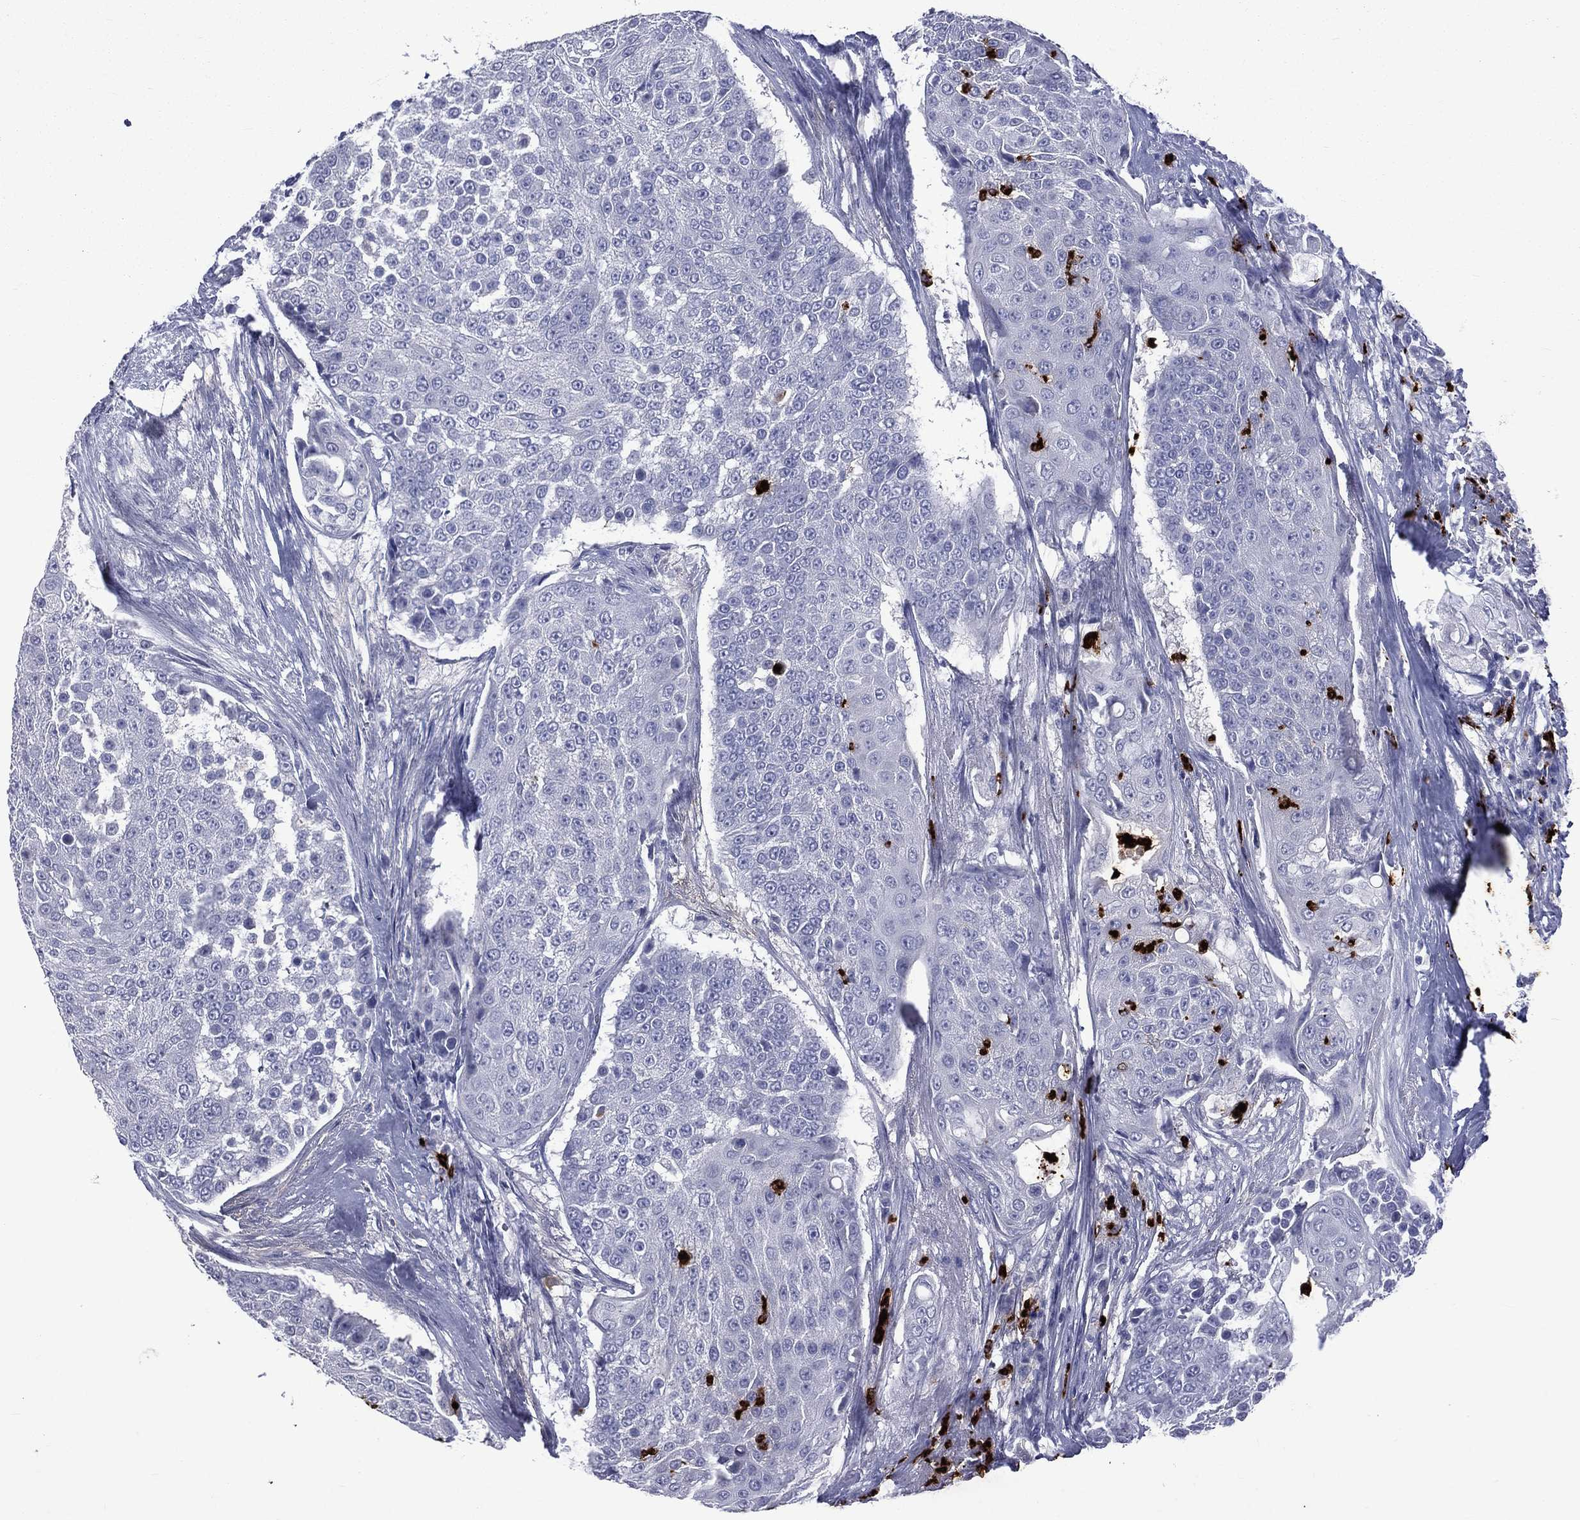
{"staining": {"intensity": "negative", "quantity": "none", "location": "none"}, "tissue": "urothelial cancer", "cell_type": "Tumor cells", "image_type": "cancer", "snomed": [{"axis": "morphology", "description": "Urothelial carcinoma, High grade"}, {"axis": "topography", "description": "Urinary bladder"}], "caption": "Photomicrograph shows no significant protein staining in tumor cells of high-grade urothelial carcinoma. (Immunohistochemistry (ihc), brightfield microscopy, high magnification).", "gene": "ELANE", "patient": {"sex": "female", "age": 63}}